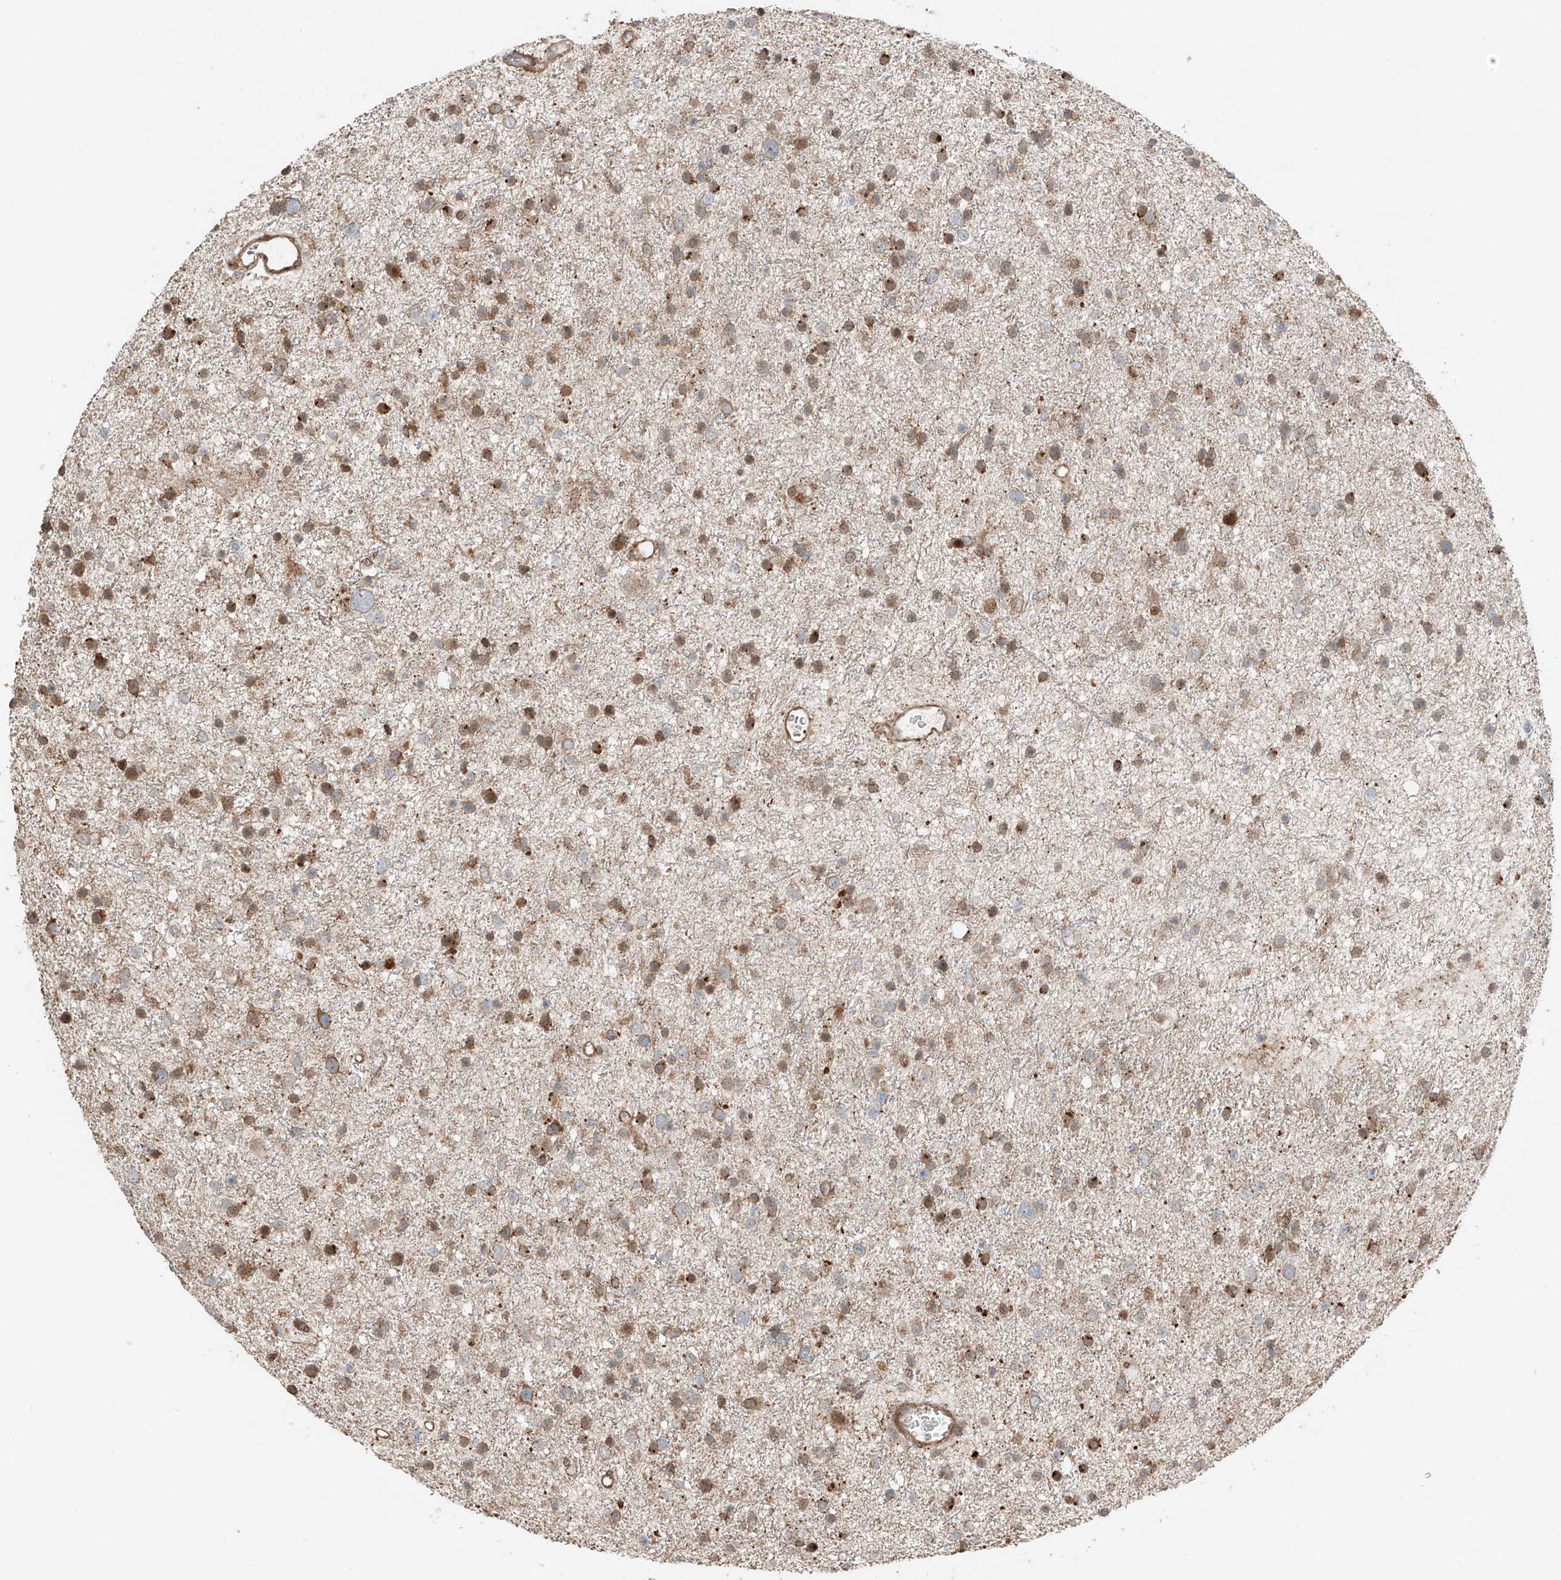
{"staining": {"intensity": "negative", "quantity": "none", "location": "none"}, "tissue": "glioma", "cell_type": "Tumor cells", "image_type": "cancer", "snomed": [{"axis": "morphology", "description": "Glioma, malignant, Low grade"}, {"axis": "topography", "description": "Brain"}], "caption": "Immunohistochemical staining of human malignant low-grade glioma reveals no significant staining in tumor cells. (DAB (3,3'-diaminobenzidine) immunohistochemistry (IHC) visualized using brightfield microscopy, high magnification).", "gene": "CEP162", "patient": {"sex": "female", "age": 37}}